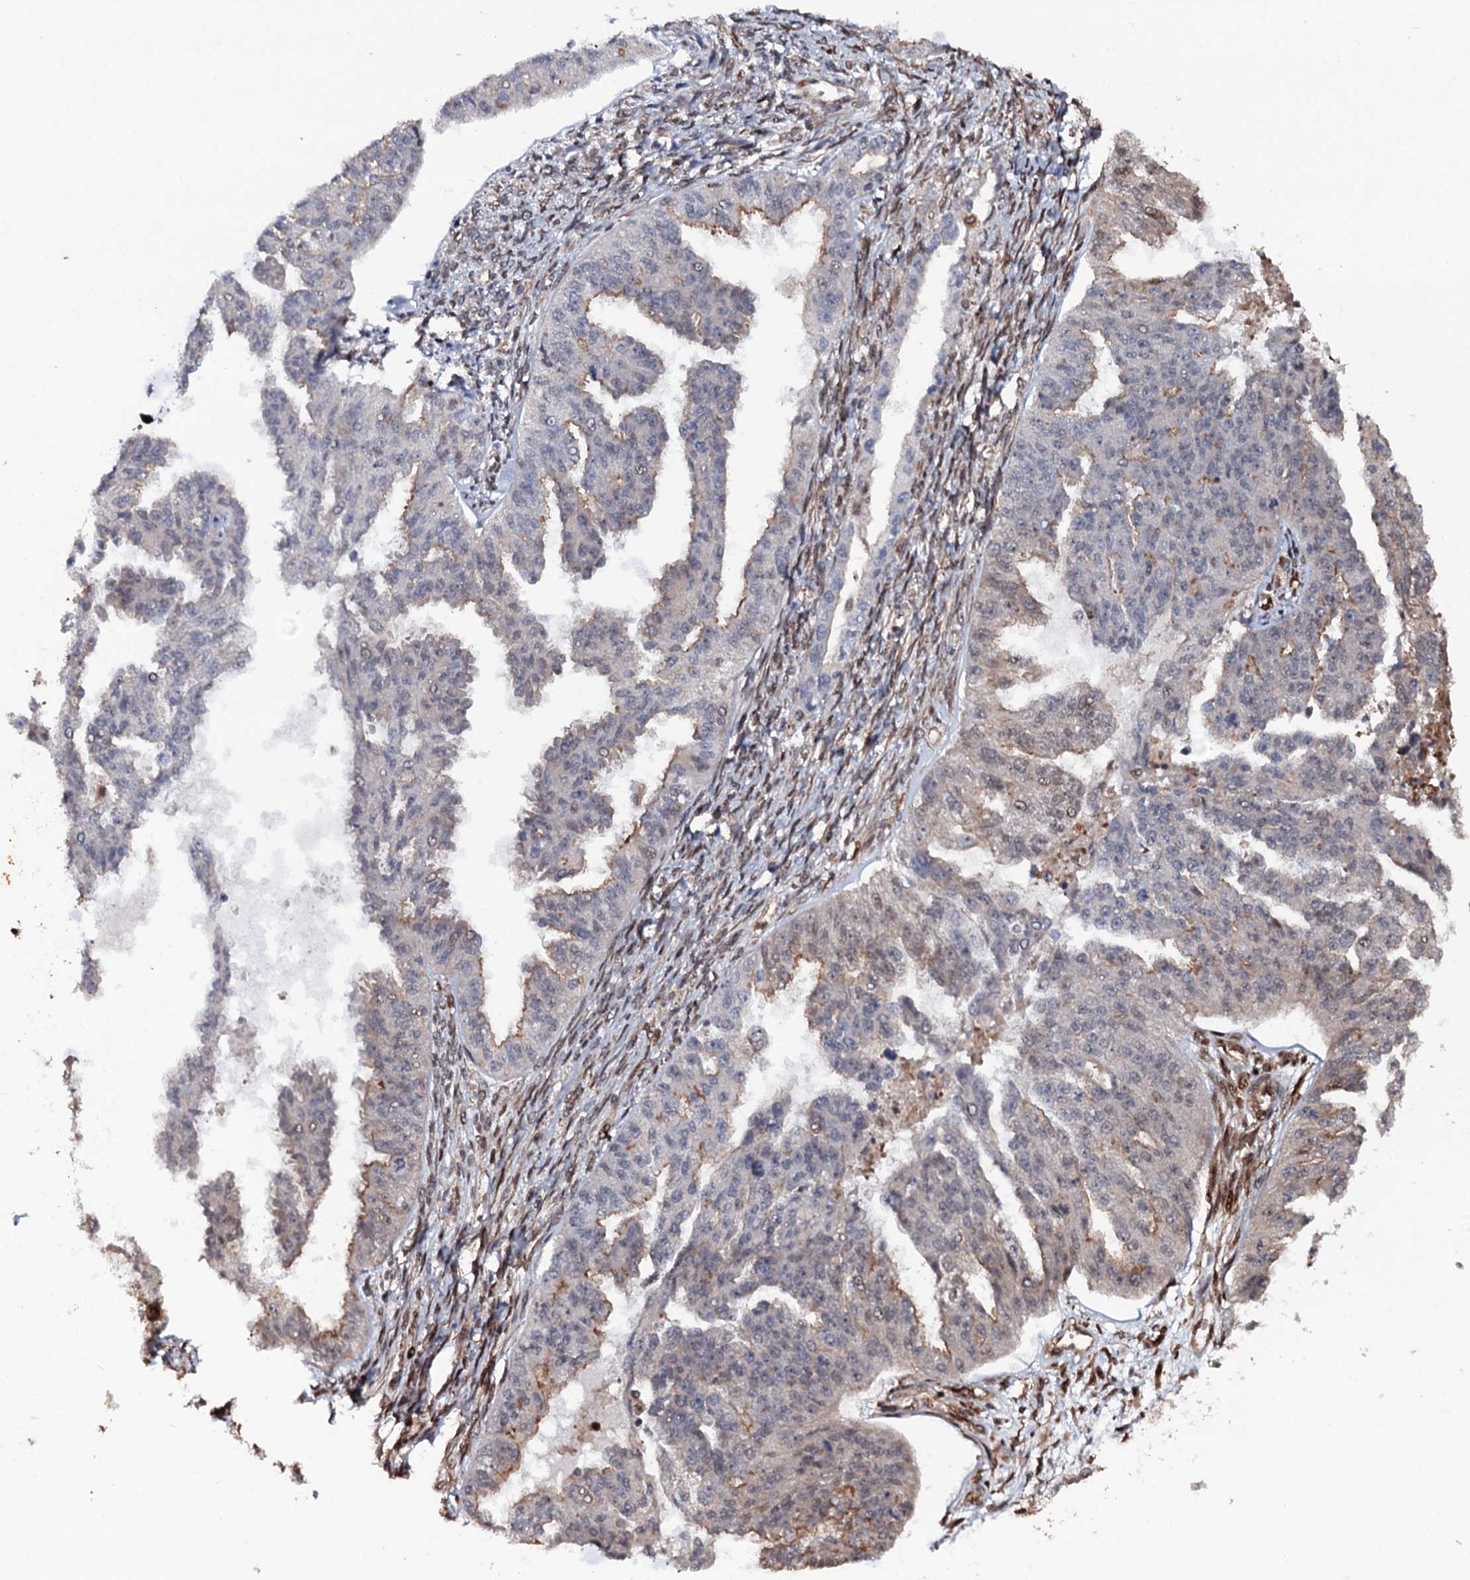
{"staining": {"intensity": "weak", "quantity": "<25%", "location": "cytoplasmic/membranous"}, "tissue": "ovarian cancer", "cell_type": "Tumor cells", "image_type": "cancer", "snomed": [{"axis": "morphology", "description": "Cystadenocarcinoma, serous, NOS"}, {"axis": "topography", "description": "Ovary"}], "caption": "Human ovarian cancer (serous cystadenocarcinoma) stained for a protein using immunohistochemistry shows no staining in tumor cells.", "gene": "CDC23", "patient": {"sex": "female", "age": 58}}